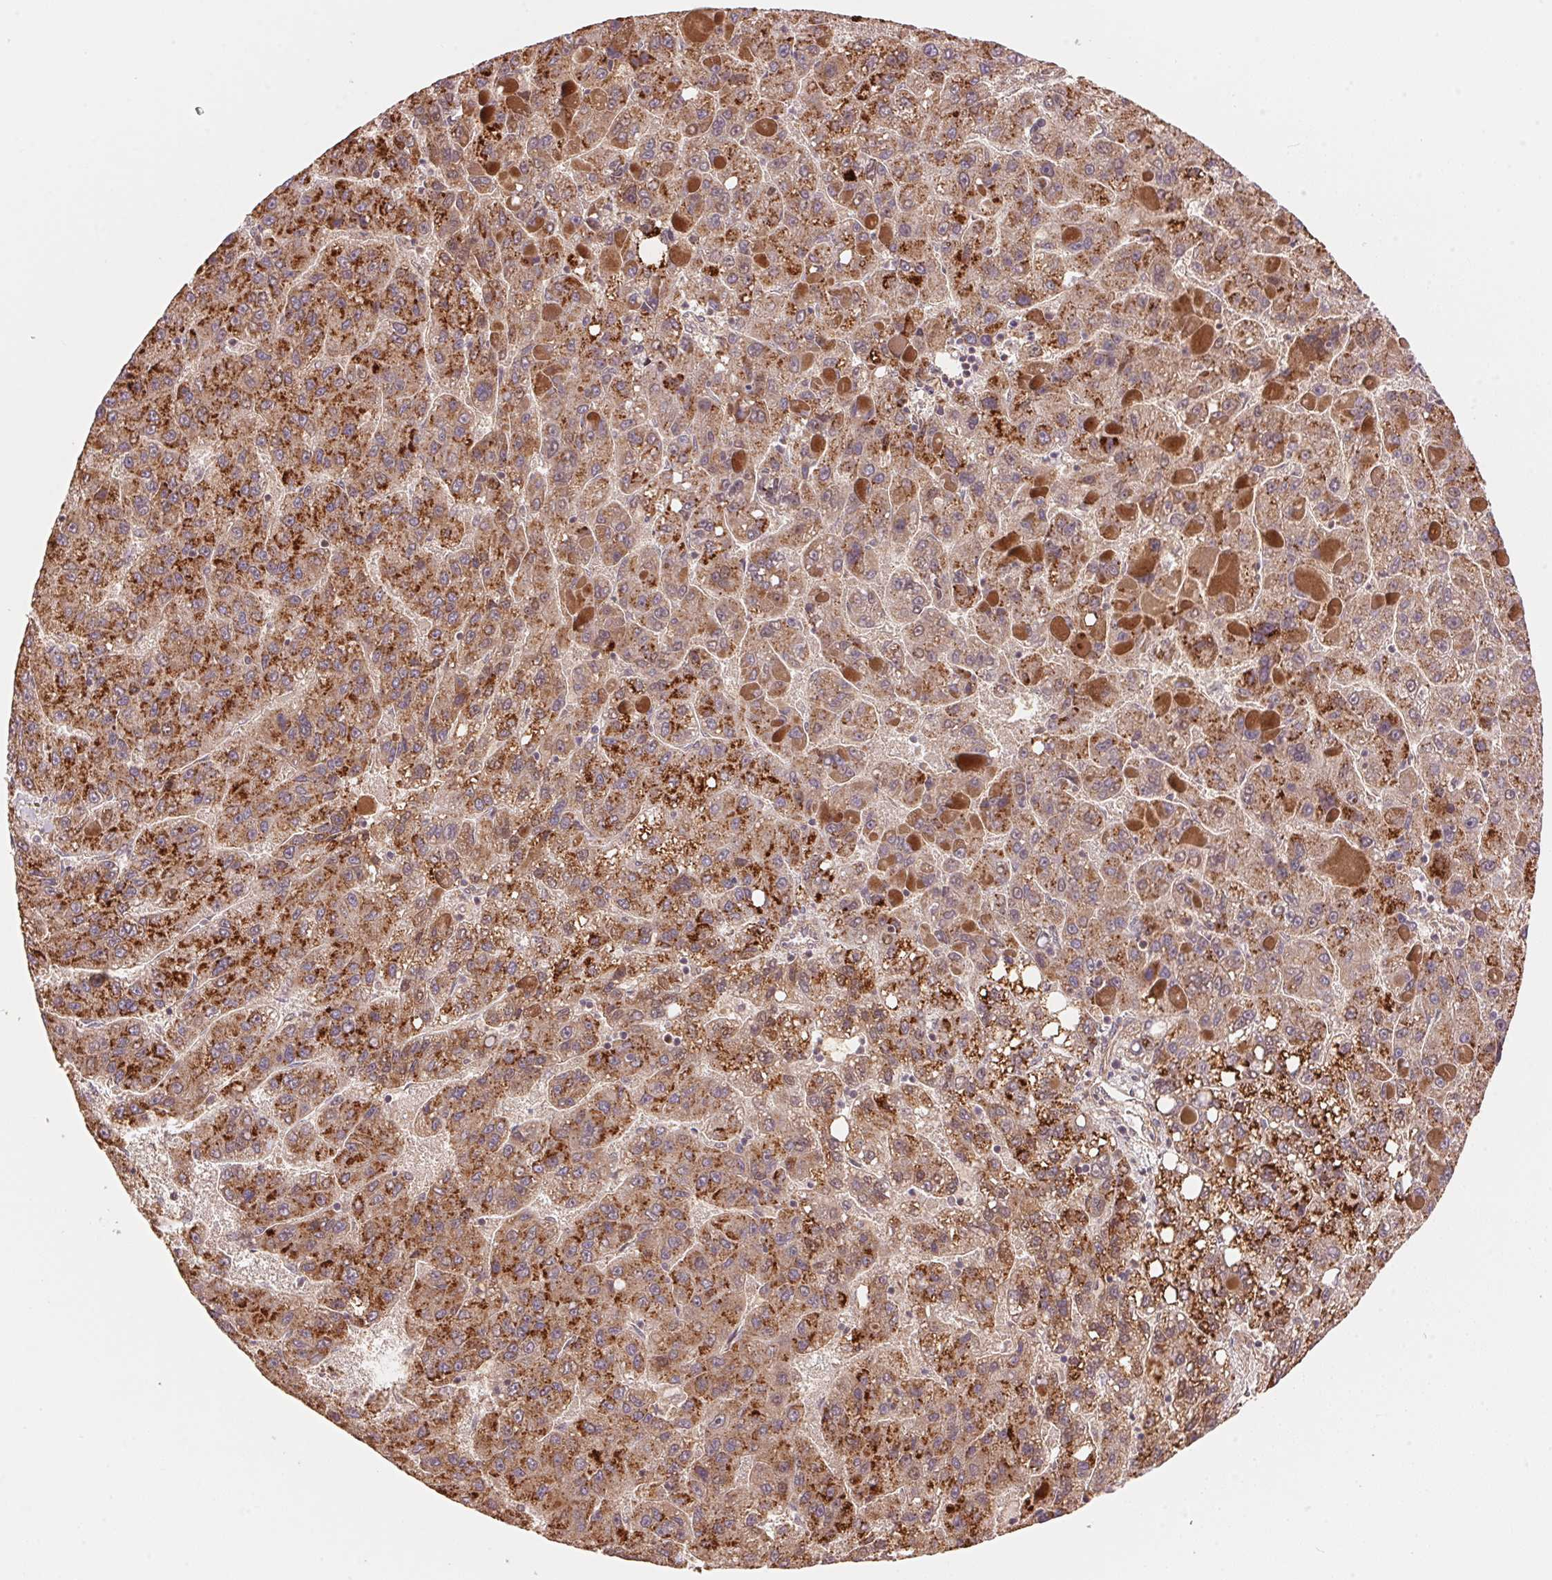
{"staining": {"intensity": "moderate", "quantity": ">75%", "location": "cytoplasmic/membranous"}, "tissue": "liver cancer", "cell_type": "Tumor cells", "image_type": "cancer", "snomed": [{"axis": "morphology", "description": "Carcinoma, Hepatocellular, NOS"}, {"axis": "topography", "description": "Liver"}], "caption": "A photomicrograph of hepatocellular carcinoma (liver) stained for a protein reveals moderate cytoplasmic/membranous brown staining in tumor cells.", "gene": "TNIP2", "patient": {"sex": "female", "age": 82}}